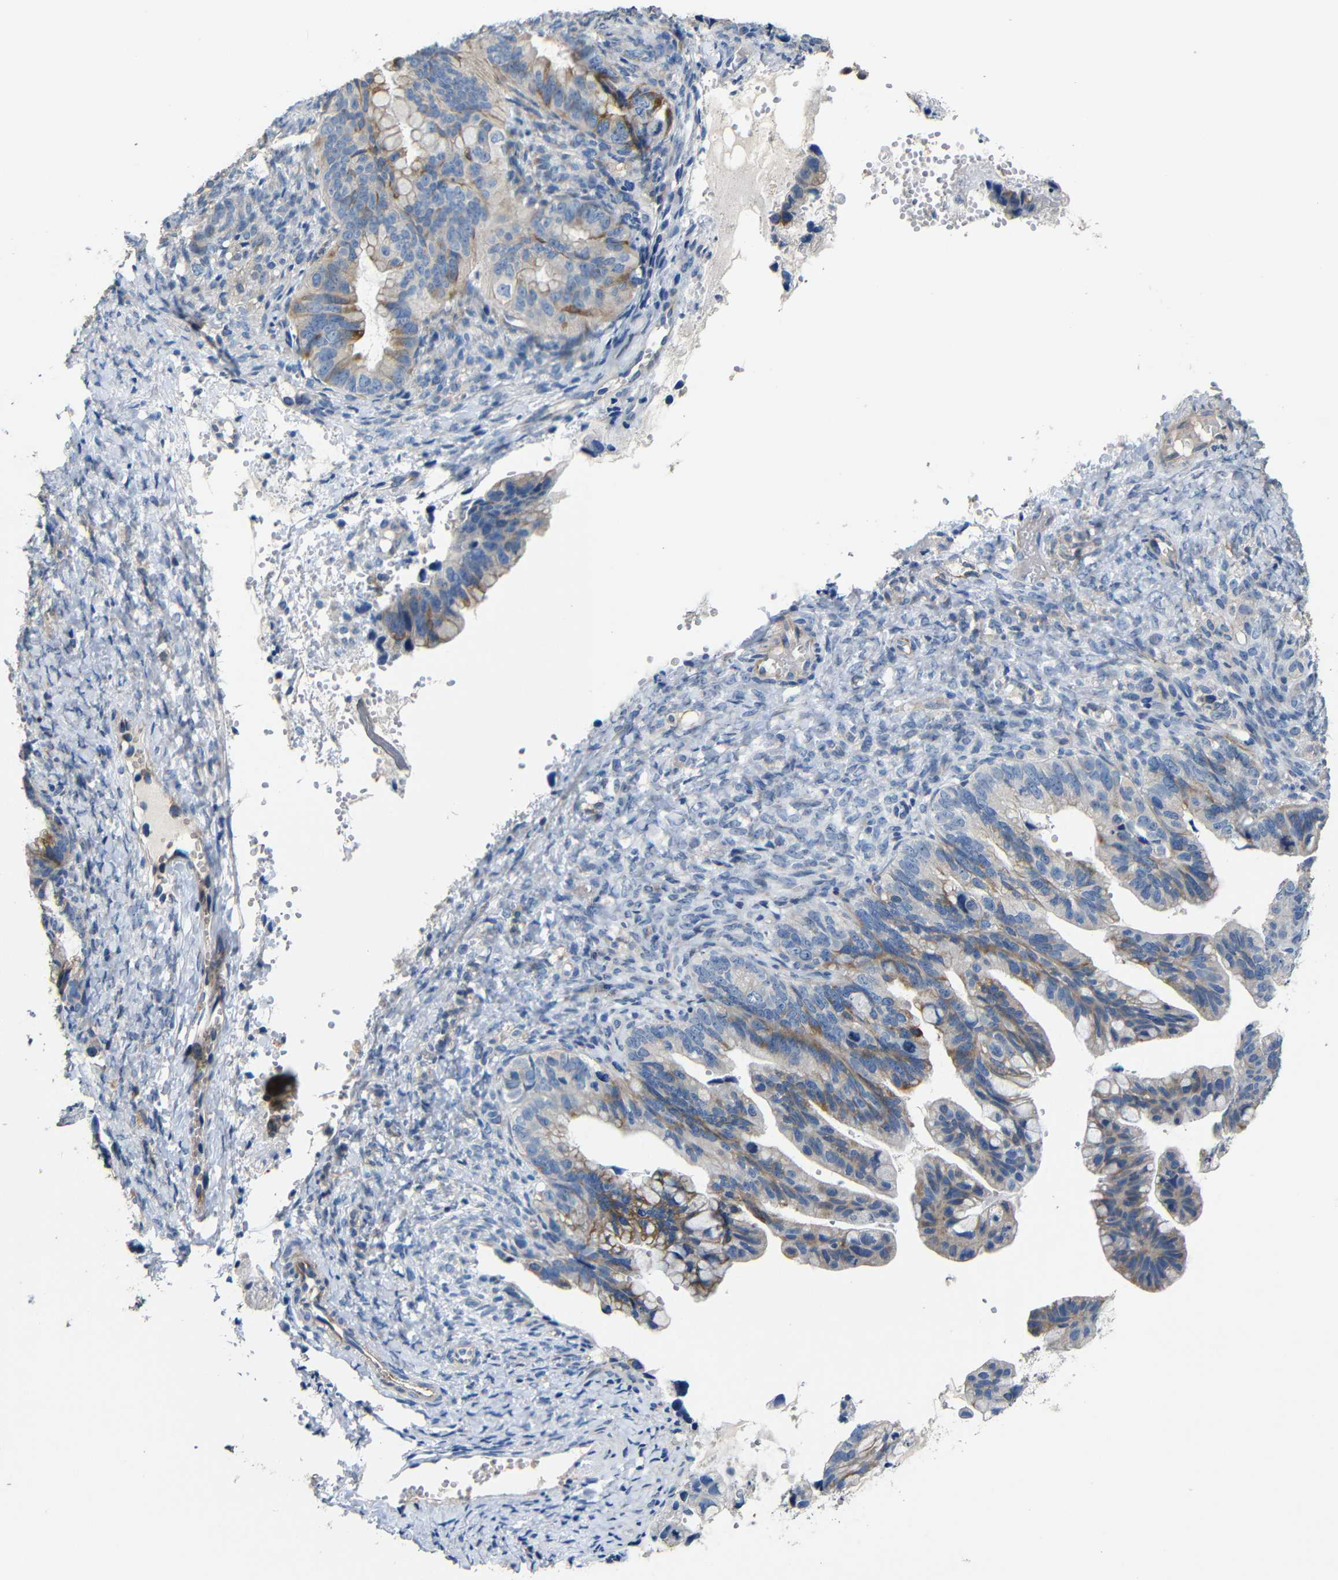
{"staining": {"intensity": "moderate", "quantity": "25%-75%", "location": "cytoplasmic/membranous"}, "tissue": "ovarian cancer", "cell_type": "Tumor cells", "image_type": "cancer", "snomed": [{"axis": "morphology", "description": "Cystadenocarcinoma, mucinous, NOS"}, {"axis": "topography", "description": "Ovary"}], "caption": "Ovarian mucinous cystadenocarcinoma stained with immunohistochemistry (IHC) demonstrates moderate cytoplasmic/membranous expression in about 25%-75% of tumor cells. Nuclei are stained in blue.", "gene": "ACKR2", "patient": {"sex": "female", "age": 36}}